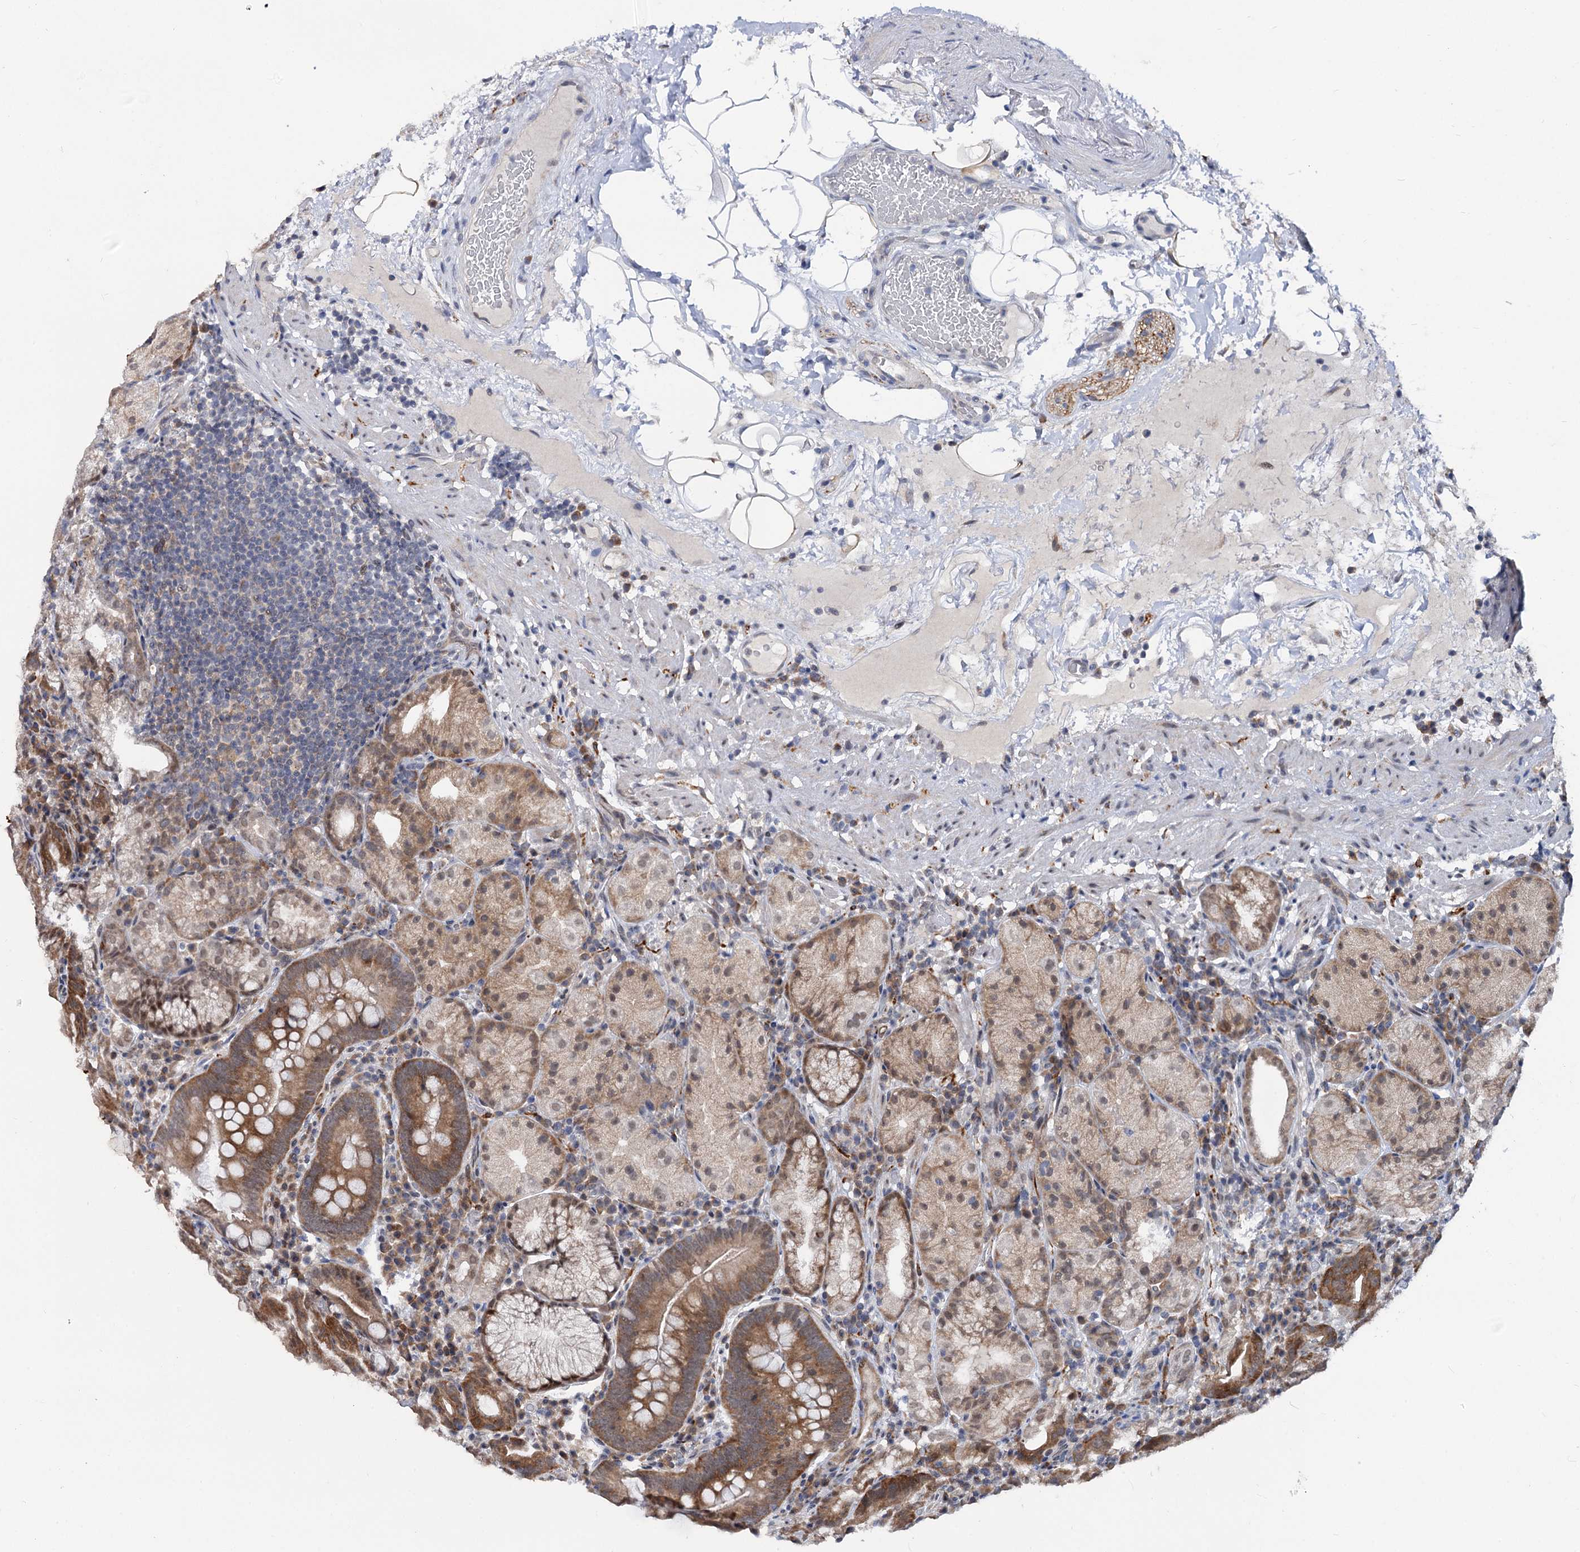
{"staining": {"intensity": "moderate", "quantity": ">75%", "location": "cytoplasmic/membranous"}, "tissue": "stomach", "cell_type": "Glandular cells", "image_type": "normal", "snomed": [{"axis": "morphology", "description": "Normal tissue, NOS"}, {"axis": "morphology", "description": "Inflammation, NOS"}, {"axis": "topography", "description": "Stomach"}], "caption": "Protein expression analysis of benign human stomach reveals moderate cytoplasmic/membranous expression in about >75% of glandular cells.", "gene": "CAPRIN2", "patient": {"sex": "male", "age": 79}}